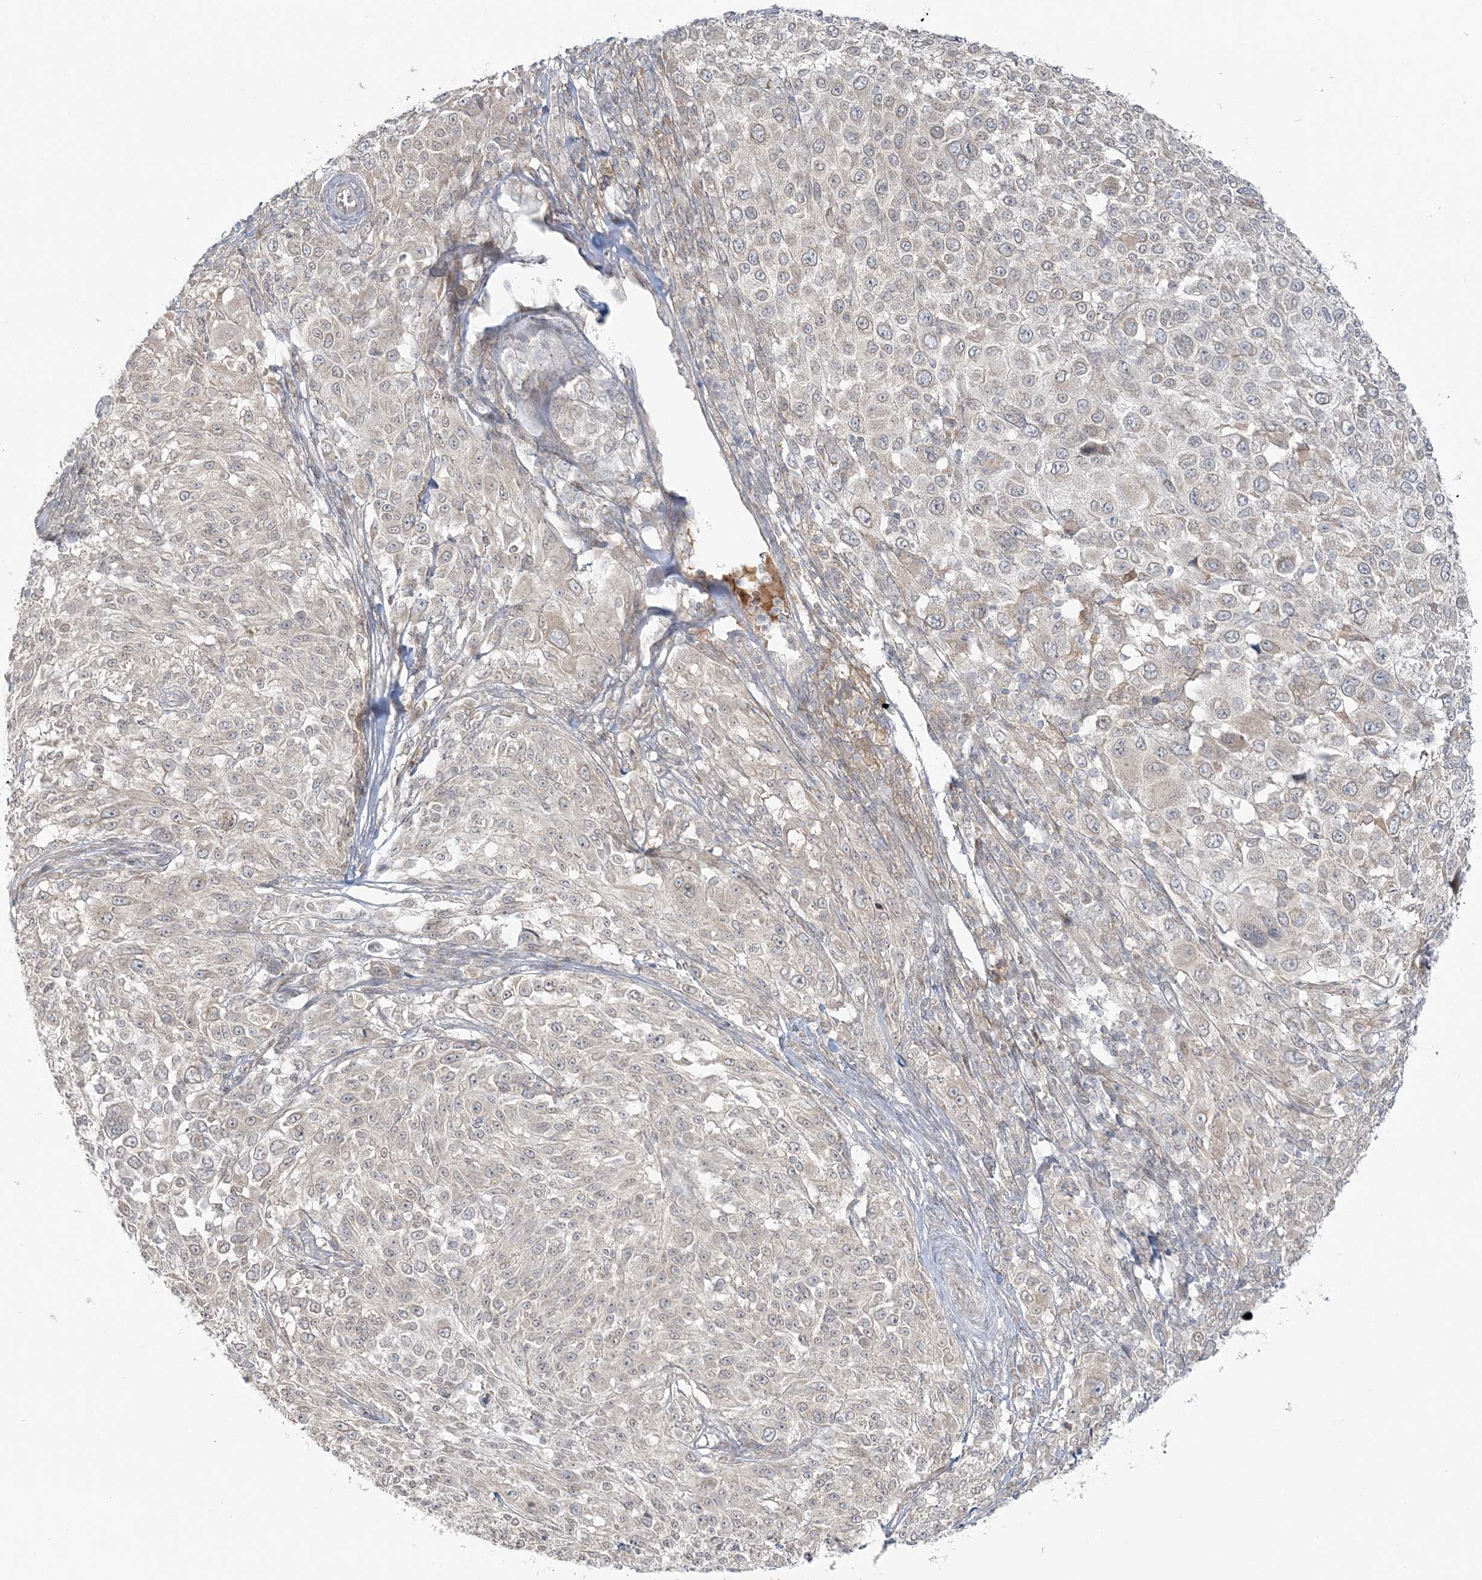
{"staining": {"intensity": "negative", "quantity": "none", "location": "none"}, "tissue": "melanoma", "cell_type": "Tumor cells", "image_type": "cancer", "snomed": [{"axis": "morphology", "description": "Malignant melanoma, NOS"}, {"axis": "topography", "description": "Skin of trunk"}], "caption": "Immunohistochemistry histopathology image of neoplastic tissue: human melanoma stained with DAB (3,3'-diaminobenzidine) reveals no significant protein positivity in tumor cells. (IHC, brightfield microscopy, high magnification).", "gene": "BLTP3A", "patient": {"sex": "male", "age": 71}}